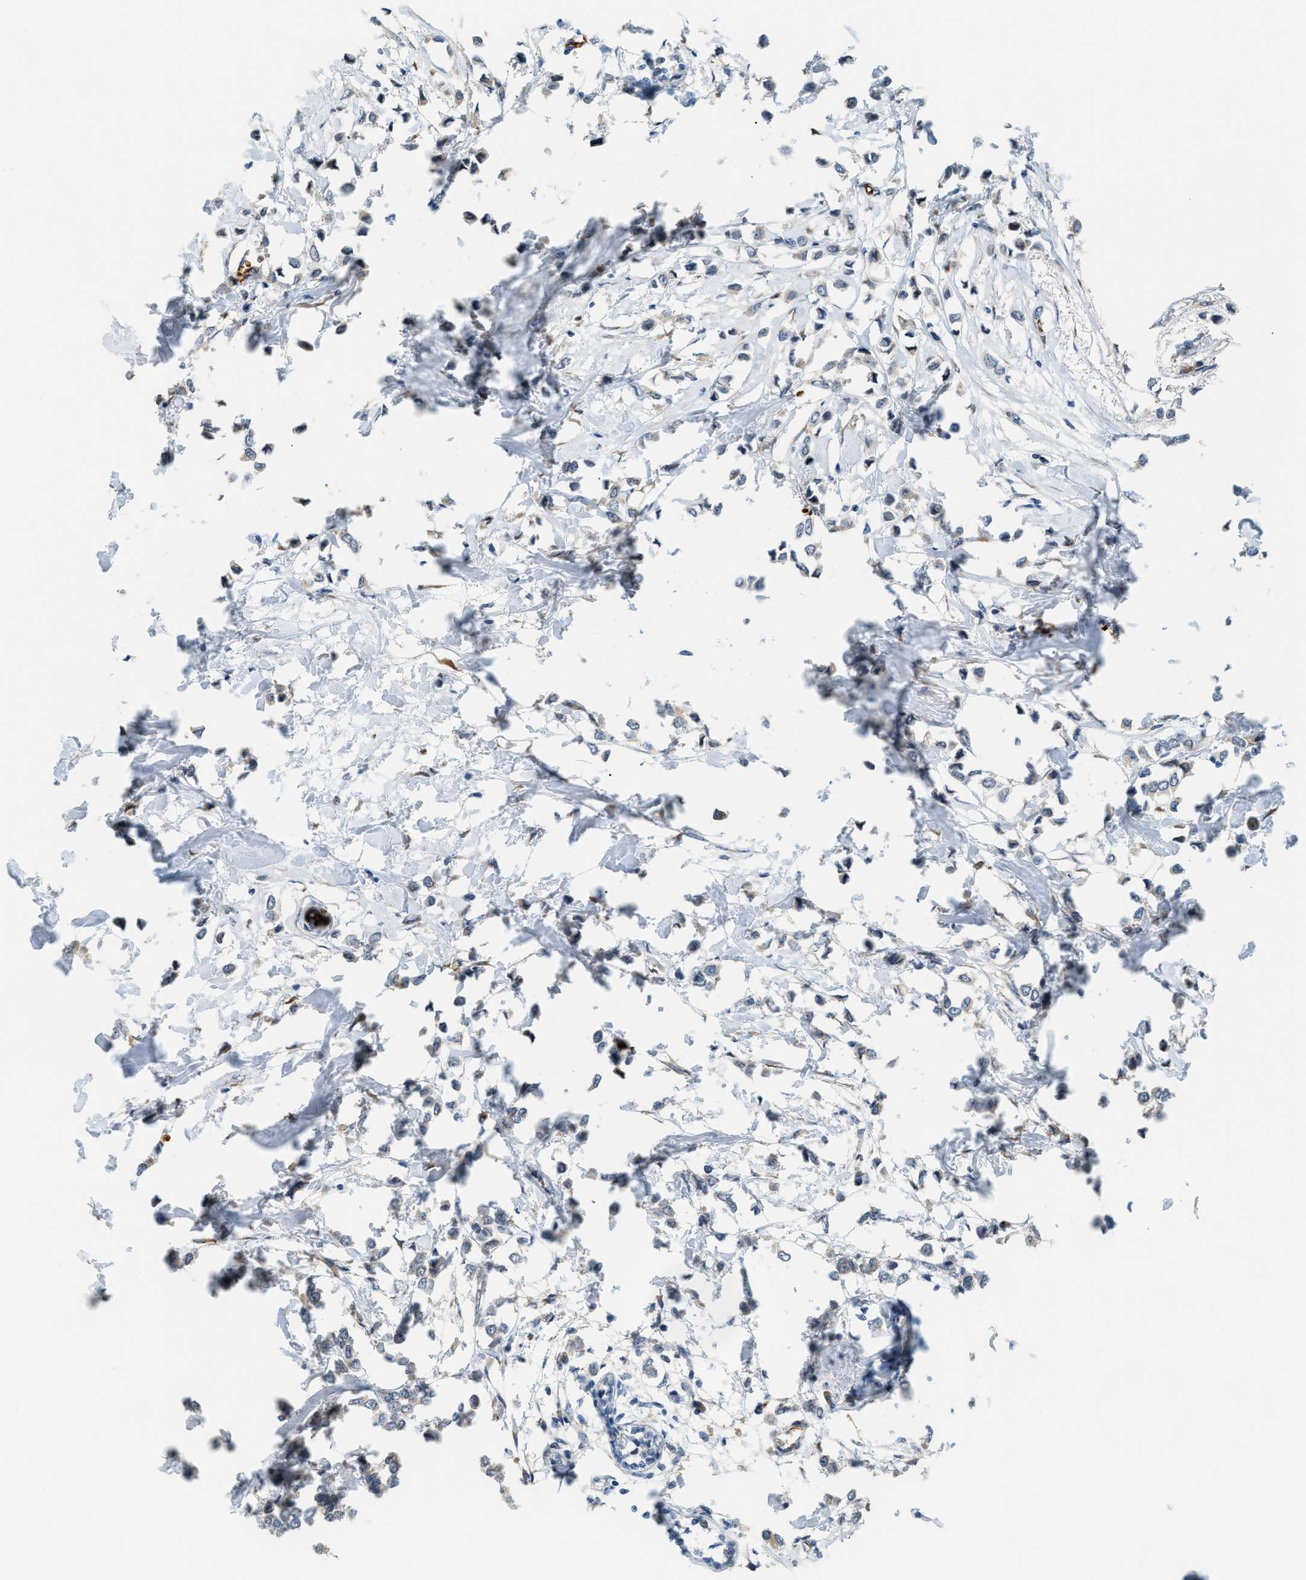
{"staining": {"intensity": "negative", "quantity": "none", "location": "none"}, "tissue": "breast cancer", "cell_type": "Tumor cells", "image_type": "cancer", "snomed": [{"axis": "morphology", "description": "Lobular carcinoma"}, {"axis": "topography", "description": "Breast"}], "caption": "Immunohistochemistry histopathology image of neoplastic tissue: breast cancer (lobular carcinoma) stained with DAB (3,3'-diaminobenzidine) reveals no significant protein staining in tumor cells.", "gene": "CYTH2", "patient": {"sex": "female", "age": 51}}